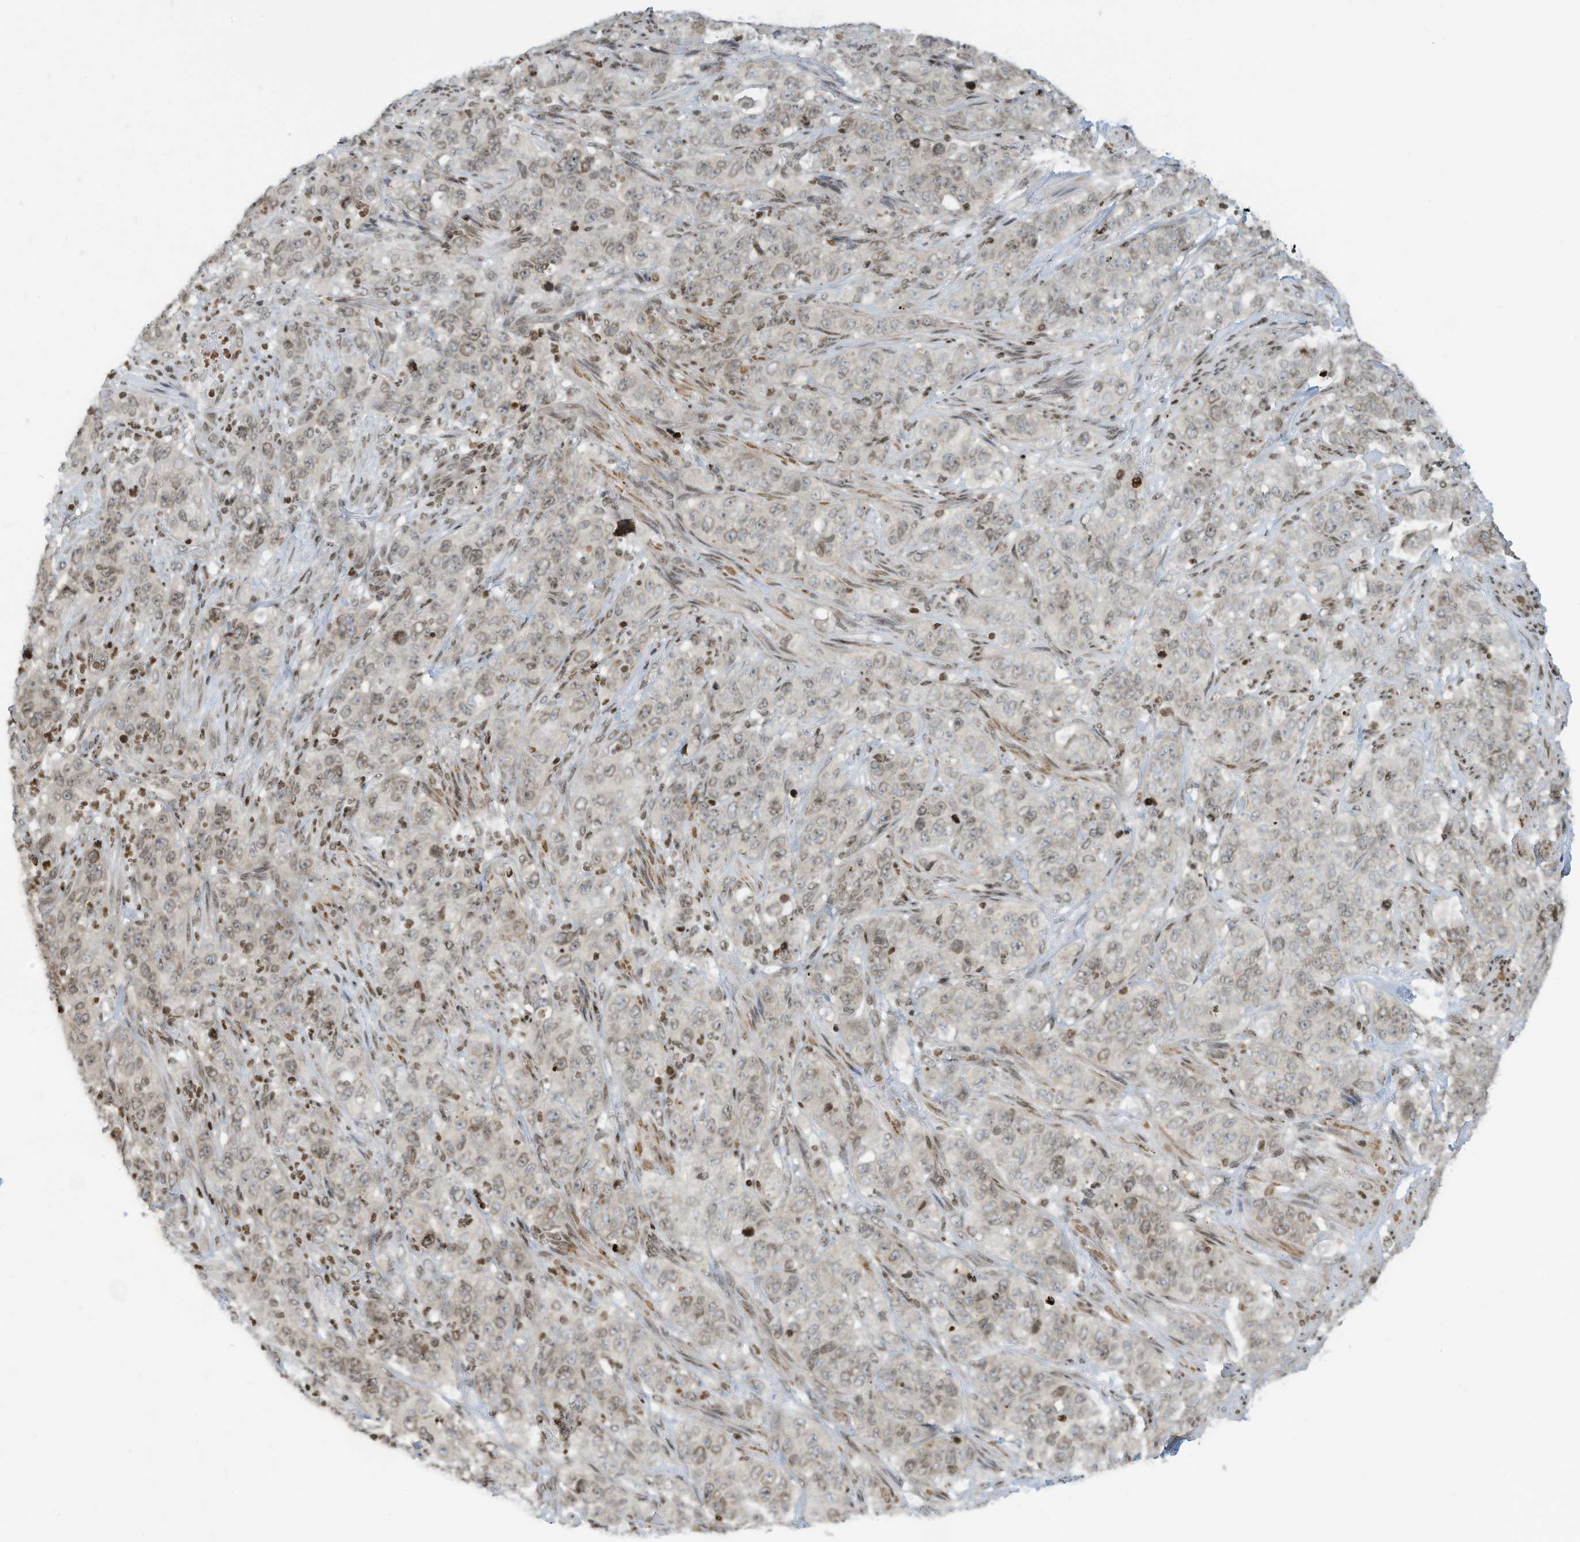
{"staining": {"intensity": "weak", "quantity": "<25%", "location": "cytoplasmic/membranous,nuclear"}, "tissue": "stomach cancer", "cell_type": "Tumor cells", "image_type": "cancer", "snomed": [{"axis": "morphology", "description": "Adenocarcinoma, NOS"}, {"axis": "topography", "description": "Stomach"}], "caption": "Immunohistochemistry (IHC) of stomach cancer demonstrates no staining in tumor cells.", "gene": "ADI1", "patient": {"sex": "male", "age": 48}}